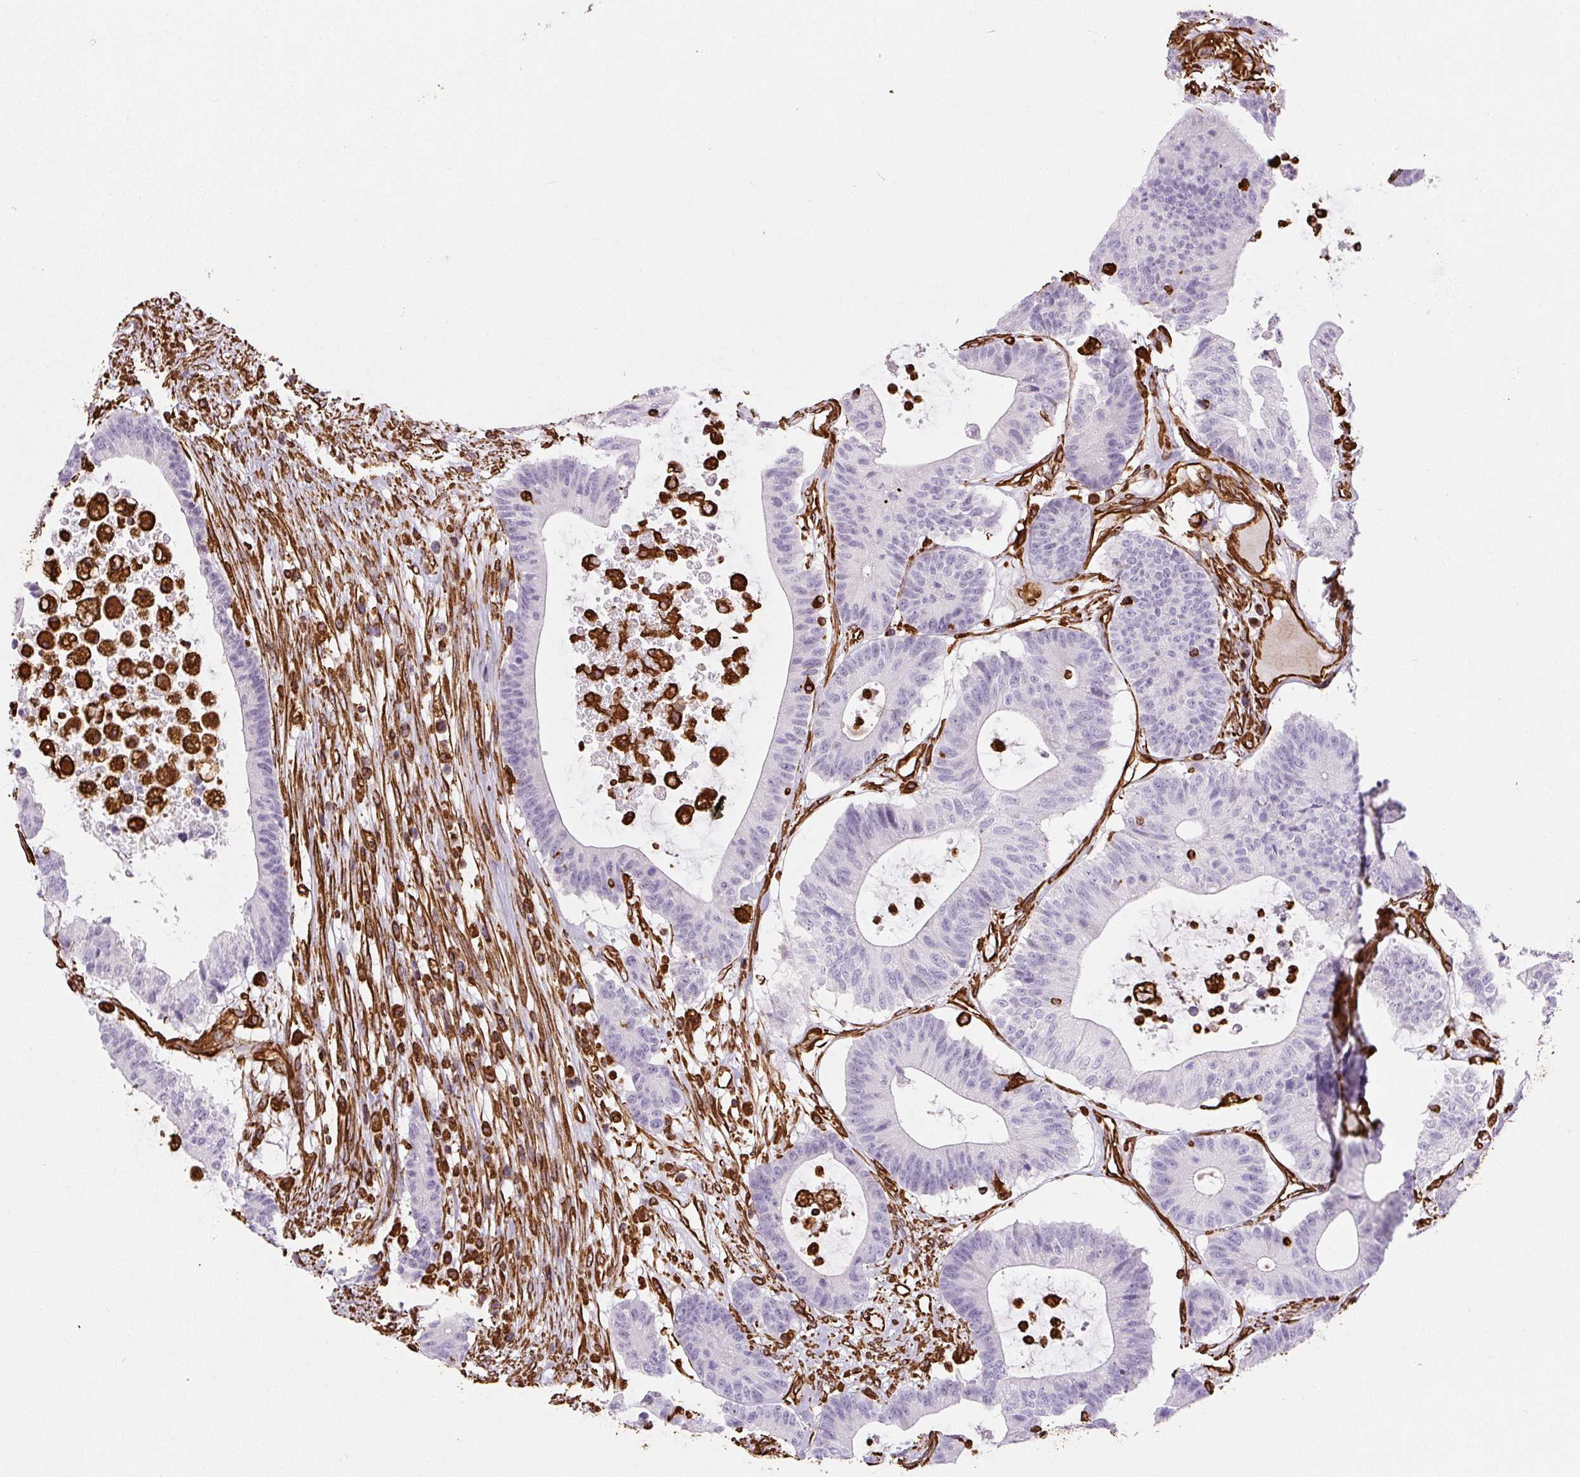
{"staining": {"intensity": "negative", "quantity": "none", "location": "none"}, "tissue": "colorectal cancer", "cell_type": "Tumor cells", "image_type": "cancer", "snomed": [{"axis": "morphology", "description": "Adenocarcinoma, NOS"}, {"axis": "topography", "description": "Colon"}], "caption": "DAB (3,3'-diaminobenzidine) immunohistochemical staining of human colorectal cancer shows no significant positivity in tumor cells. (Brightfield microscopy of DAB immunohistochemistry at high magnification).", "gene": "VIM", "patient": {"sex": "female", "age": 84}}